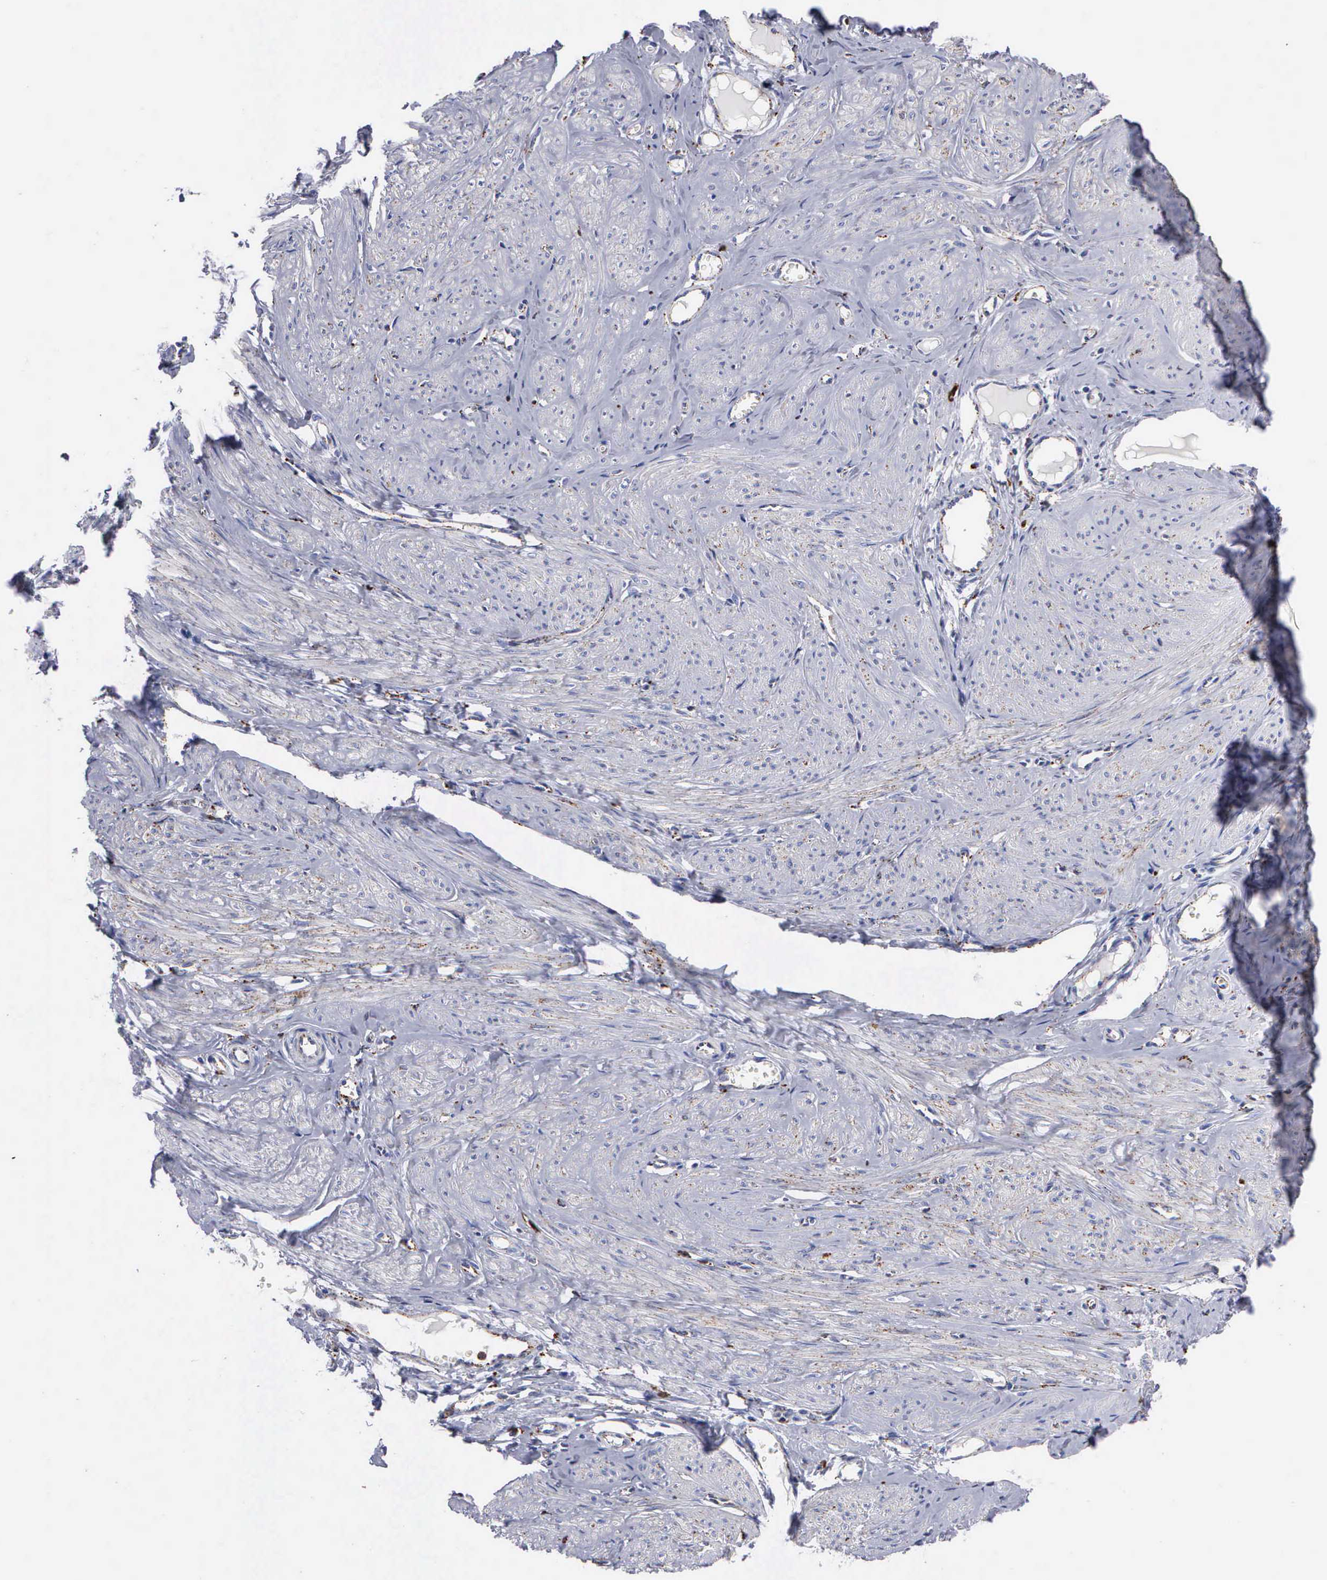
{"staining": {"intensity": "negative", "quantity": "none", "location": "none"}, "tissue": "smooth muscle", "cell_type": "Smooth muscle cells", "image_type": "normal", "snomed": [{"axis": "morphology", "description": "Normal tissue, NOS"}, {"axis": "topography", "description": "Uterus"}], "caption": "This histopathology image is of unremarkable smooth muscle stained with immunohistochemistry (IHC) to label a protein in brown with the nuclei are counter-stained blue. There is no staining in smooth muscle cells.", "gene": "CTSH", "patient": {"sex": "female", "age": 45}}